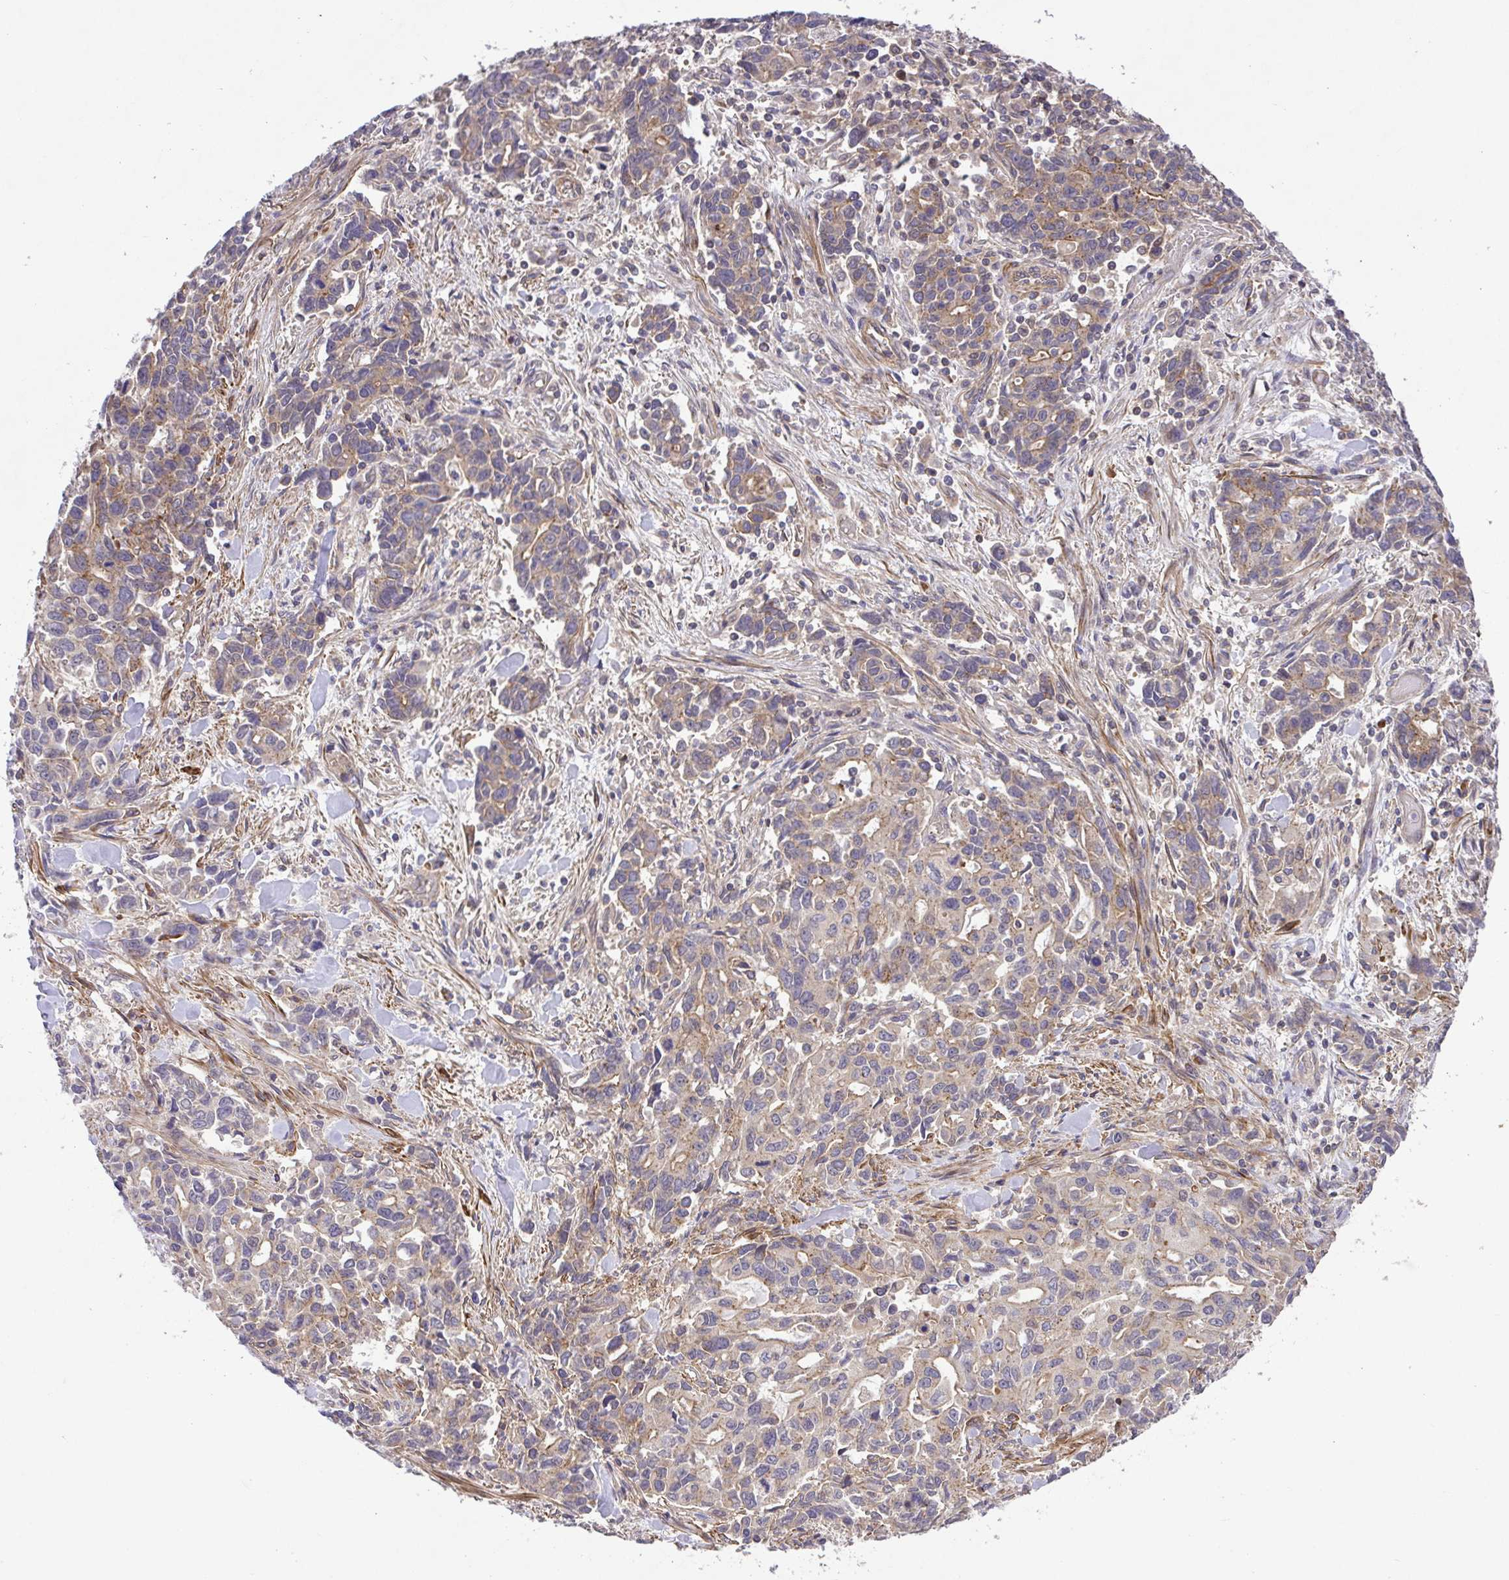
{"staining": {"intensity": "weak", "quantity": "25%-75%", "location": "cytoplasmic/membranous"}, "tissue": "stomach cancer", "cell_type": "Tumor cells", "image_type": "cancer", "snomed": [{"axis": "morphology", "description": "Adenocarcinoma, NOS"}, {"axis": "topography", "description": "Stomach, upper"}], "caption": "High-magnification brightfield microscopy of stomach cancer (adenocarcinoma) stained with DAB (3,3'-diaminobenzidine) (brown) and counterstained with hematoxylin (blue). tumor cells exhibit weak cytoplasmic/membranous positivity is identified in approximately25%-75% of cells.", "gene": "IDE", "patient": {"sex": "male", "age": 85}}